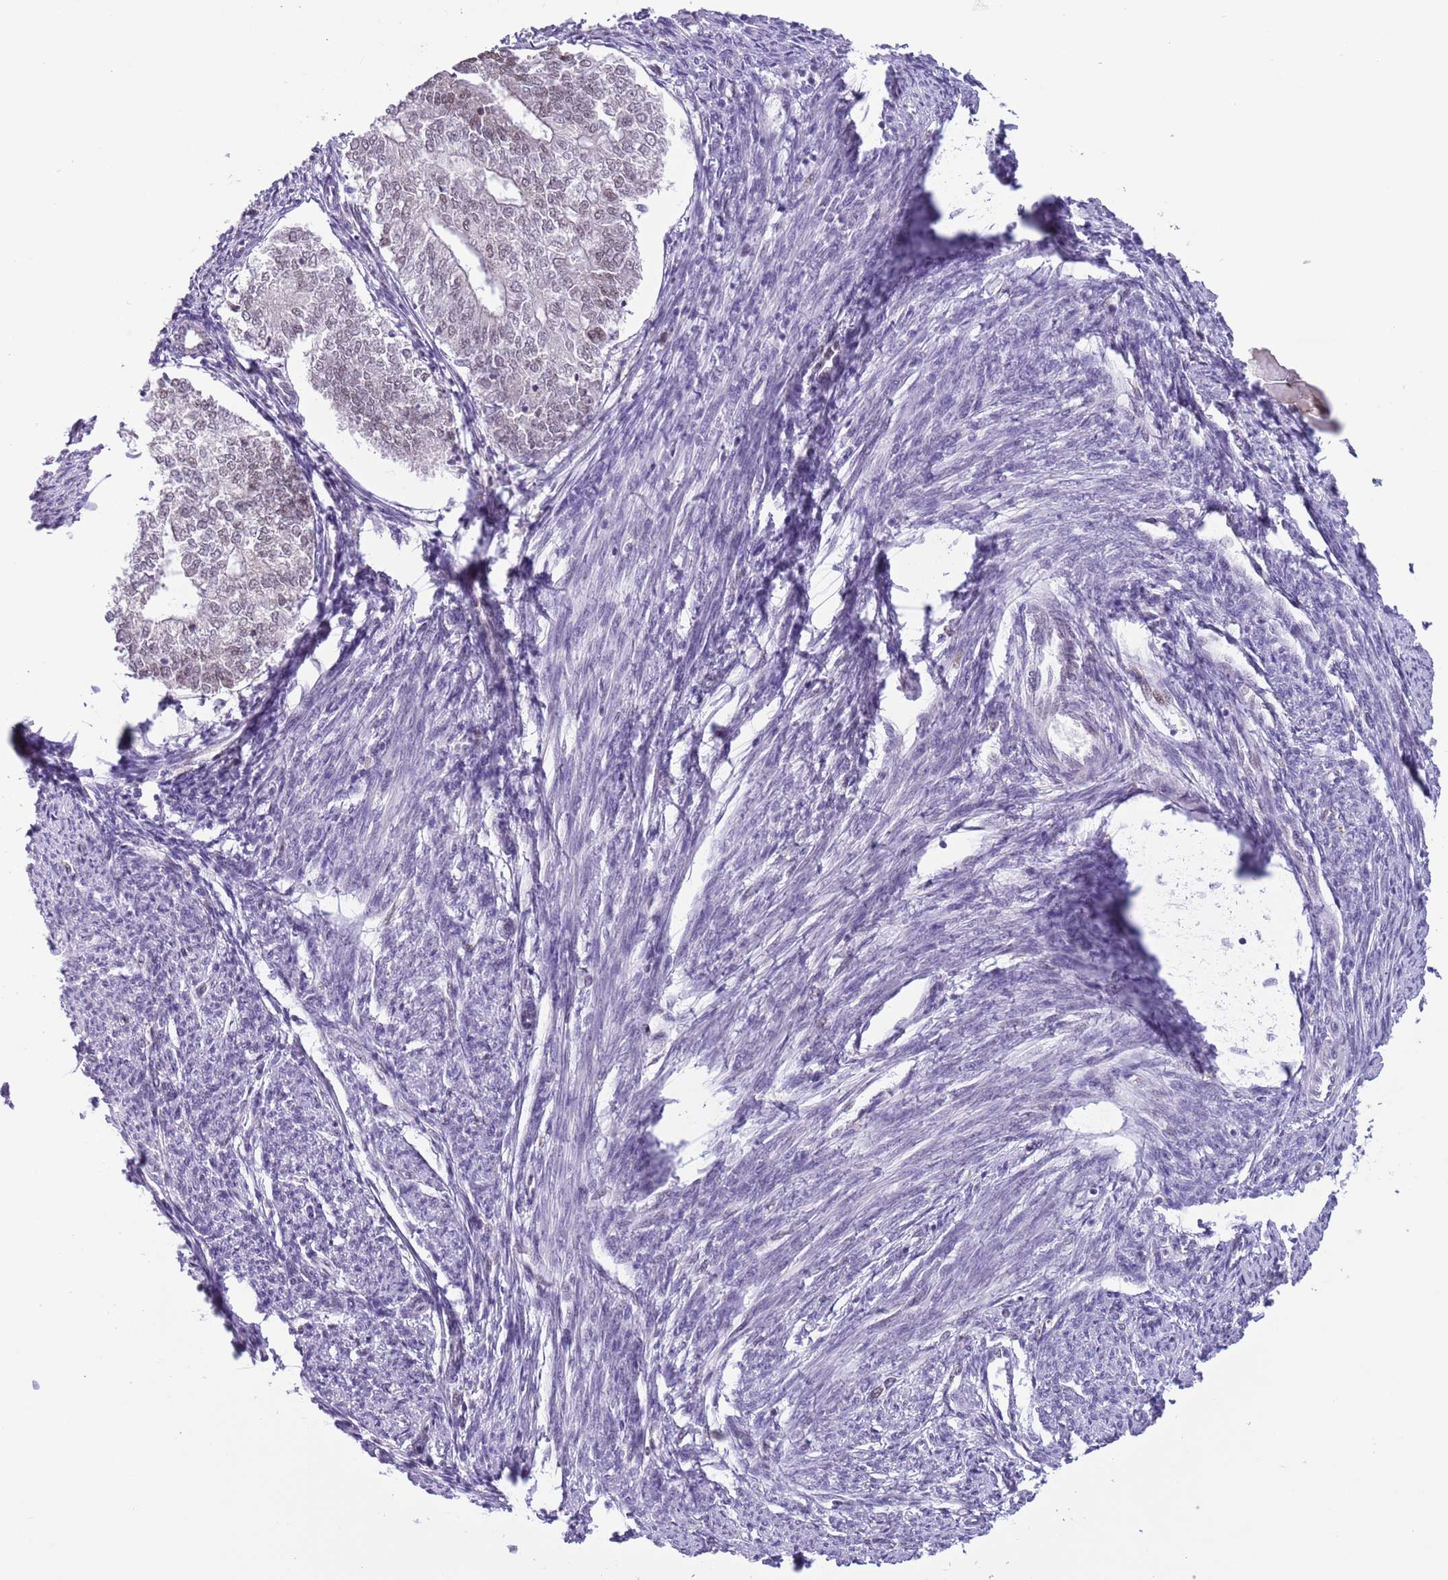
{"staining": {"intensity": "weak", "quantity": "<25%", "location": "nuclear"}, "tissue": "smooth muscle", "cell_type": "Smooth muscle cells", "image_type": "normal", "snomed": [{"axis": "morphology", "description": "Normal tissue, NOS"}, {"axis": "topography", "description": "Smooth muscle"}, {"axis": "topography", "description": "Uterus"}], "caption": "Image shows no protein positivity in smooth muscle cells of benign smooth muscle.", "gene": "ZNF576", "patient": {"sex": "female", "age": 59}}